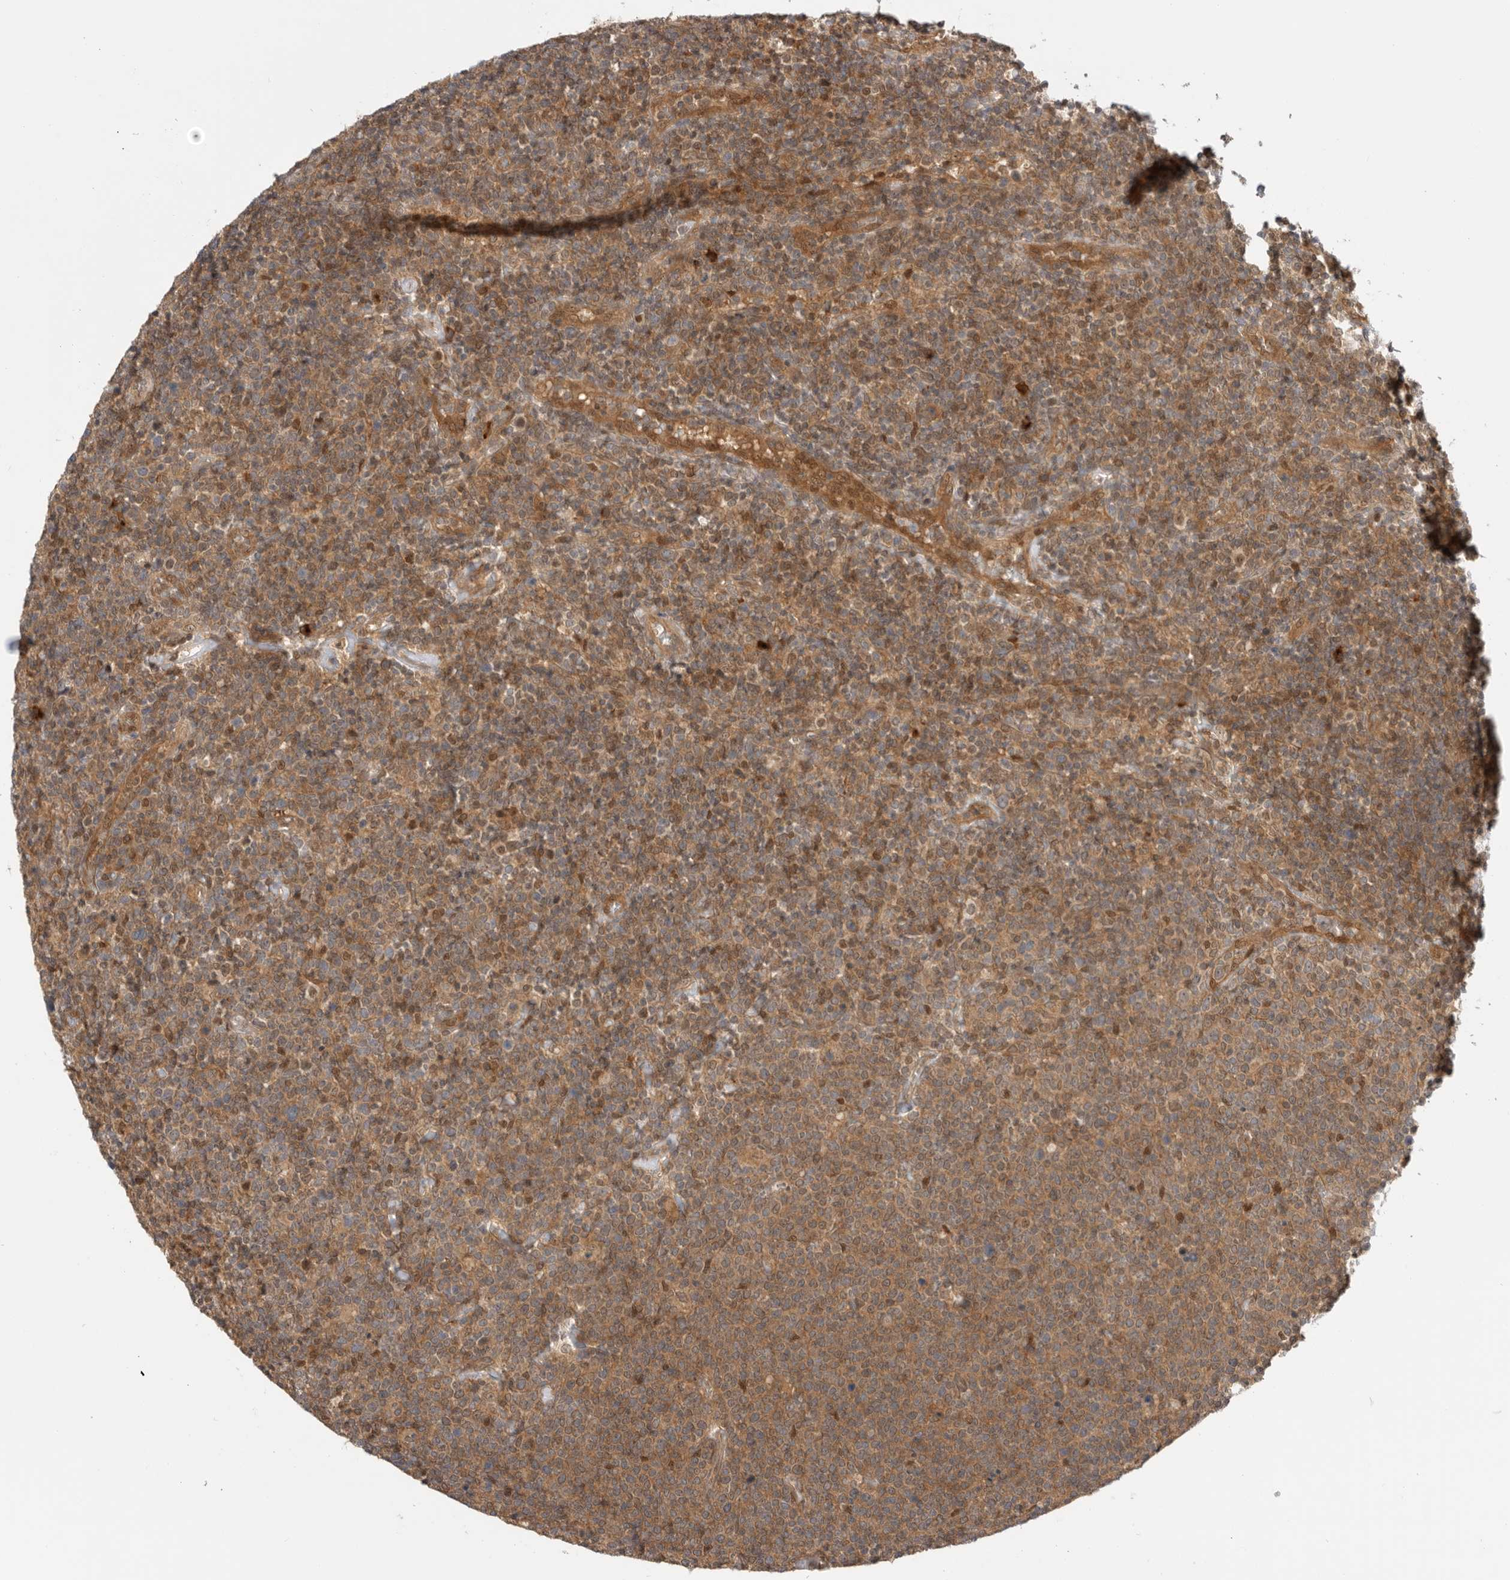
{"staining": {"intensity": "moderate", "quantity": ">75%", "location": "cytoplasmic/membranous"}, "tissue": "lymphoma", "cell_type": "Tumor cells", "image_type": "cancer", "snomed": [{"axis": "morphology", "description": "Malignant lymphoma, non-Hodgkin's type, High grade"}, {"axis": "topography", "description": "Lymph node"}], "caption": "High-grade malignant lymphoma, non-Hodgkin's type stained with immunohistochemistry exhibits moderate cytoplasmic/membranous staining in about >75% of tumor cells.", "gene": "DCAF8", "patient": {"sex": "male", "age": 61}}